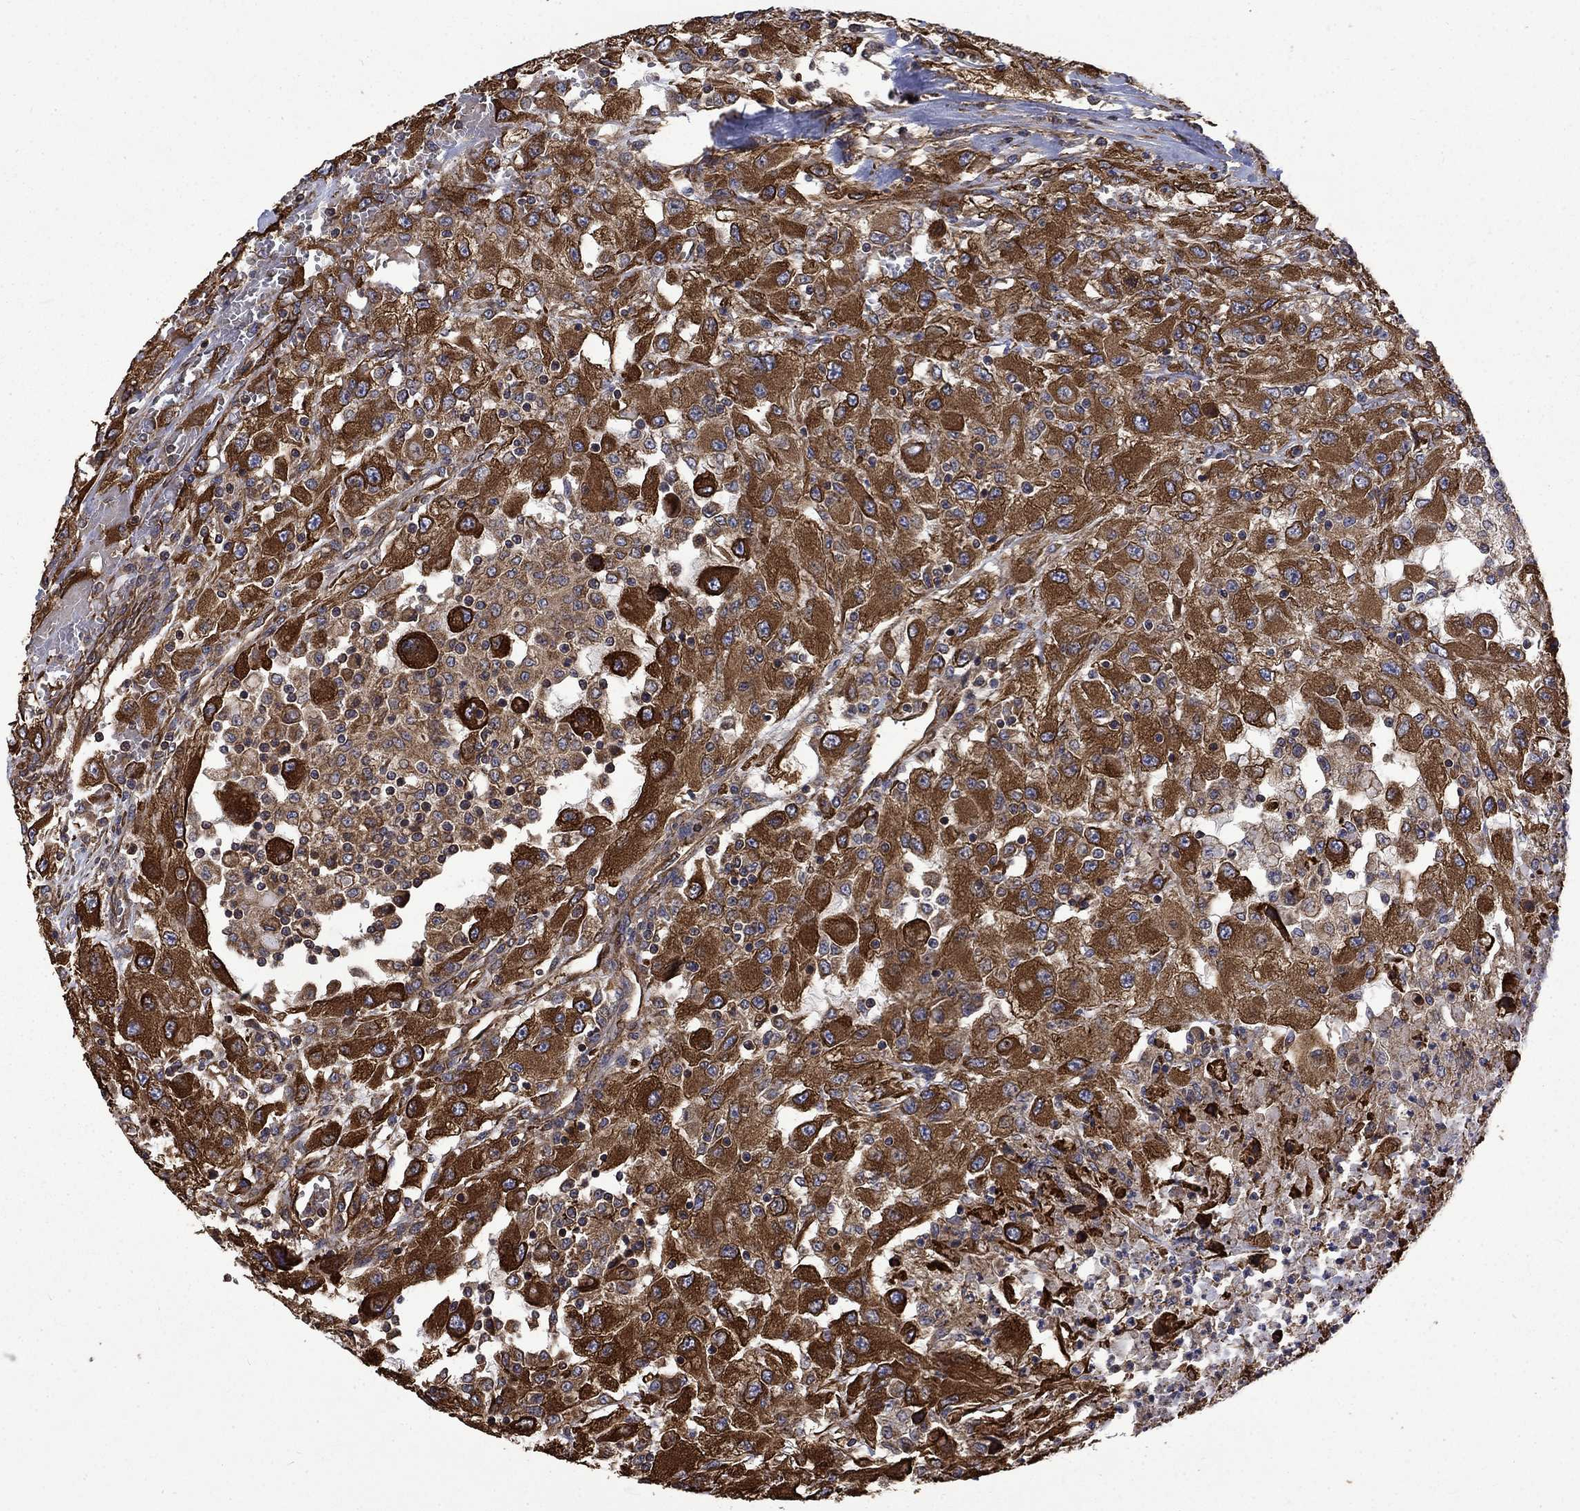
{"staining": {"intensity": "strong", "quantity": ">75%", "location": "cytoplasmic/membranous"}, "tissue": "renal cancer", "cell_type": "Tumor cells", "image_type": "cancer", "snomed": [{"axis": "morphology", "description": "Adenocarcinoma, NOS"}, {"axis": "topography", "description": "Kidney"}], "caption": "This is a photomicrograph of immunohistochemistry staining of renal cancer, which shows strong staining in the cytoplasmic/membranous of tumor cells.", "gene": "CUTC", "patient": {"sex": "female", "age": 67}}